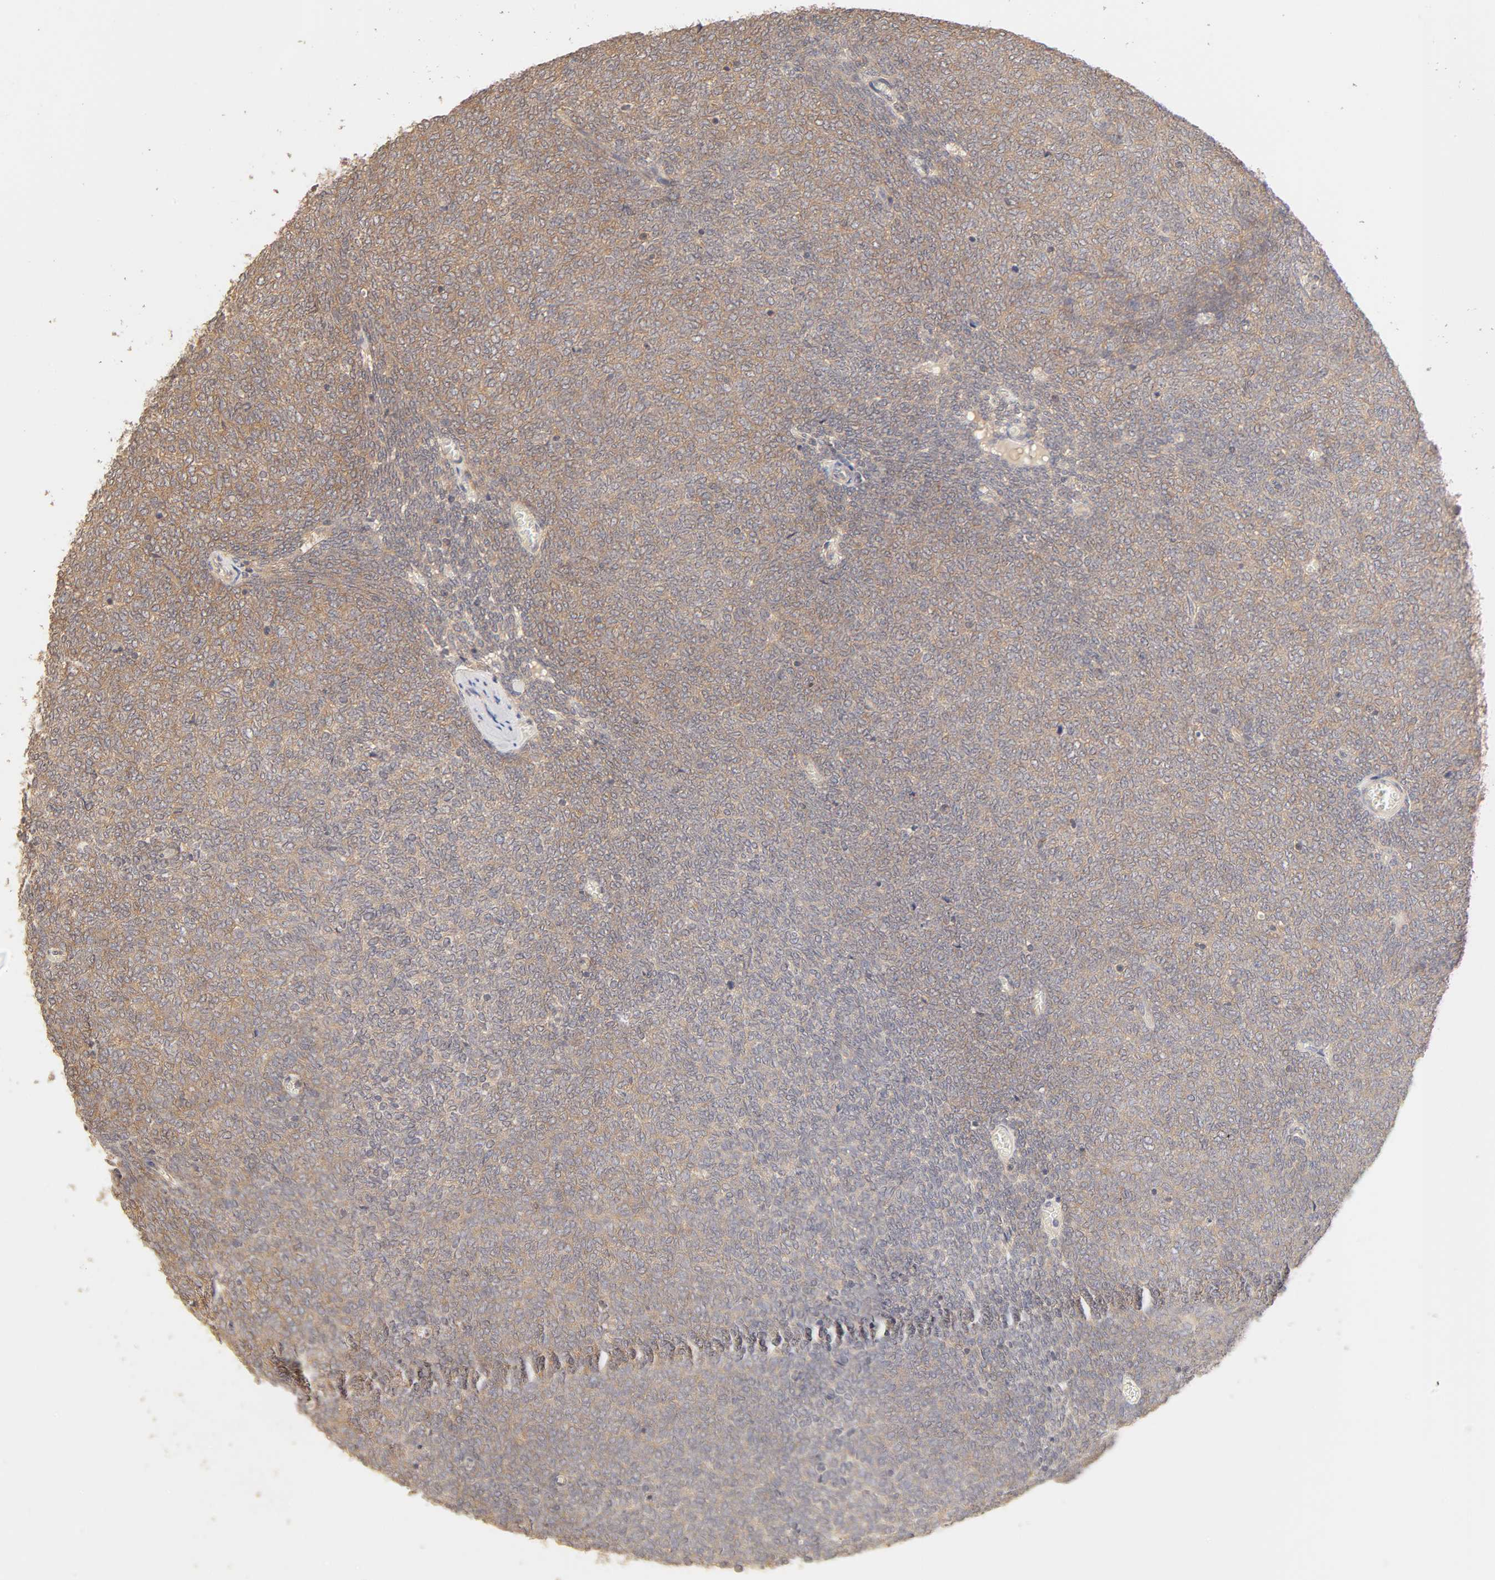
{"staining": {"intensity": "weak", "quantity": ">75%", "location": "cytoplasmic/membranous"}, "tissue": "renal cancer", "cell_type": "Tumor cells", "image_type": "cancer", "snomed": [{"axis": "morphology", "description": "Neoplasm, malignant, NOS"}, {"axis": "topography", "description": "Kidney"}], "caption": "A brown stain labels weak cytoplasmic/membranous positivity of a protein in human renal neoplasm (malignant) tumor cells. The protein of interest is stained brown, and the nuclei are stained in blue (DAB (3,3'-diaminobenzidine) IHC with brightfield microscopy, high magnification).", "gene": "AP1G2", "patient": {"sex": "male", "age": 28}}